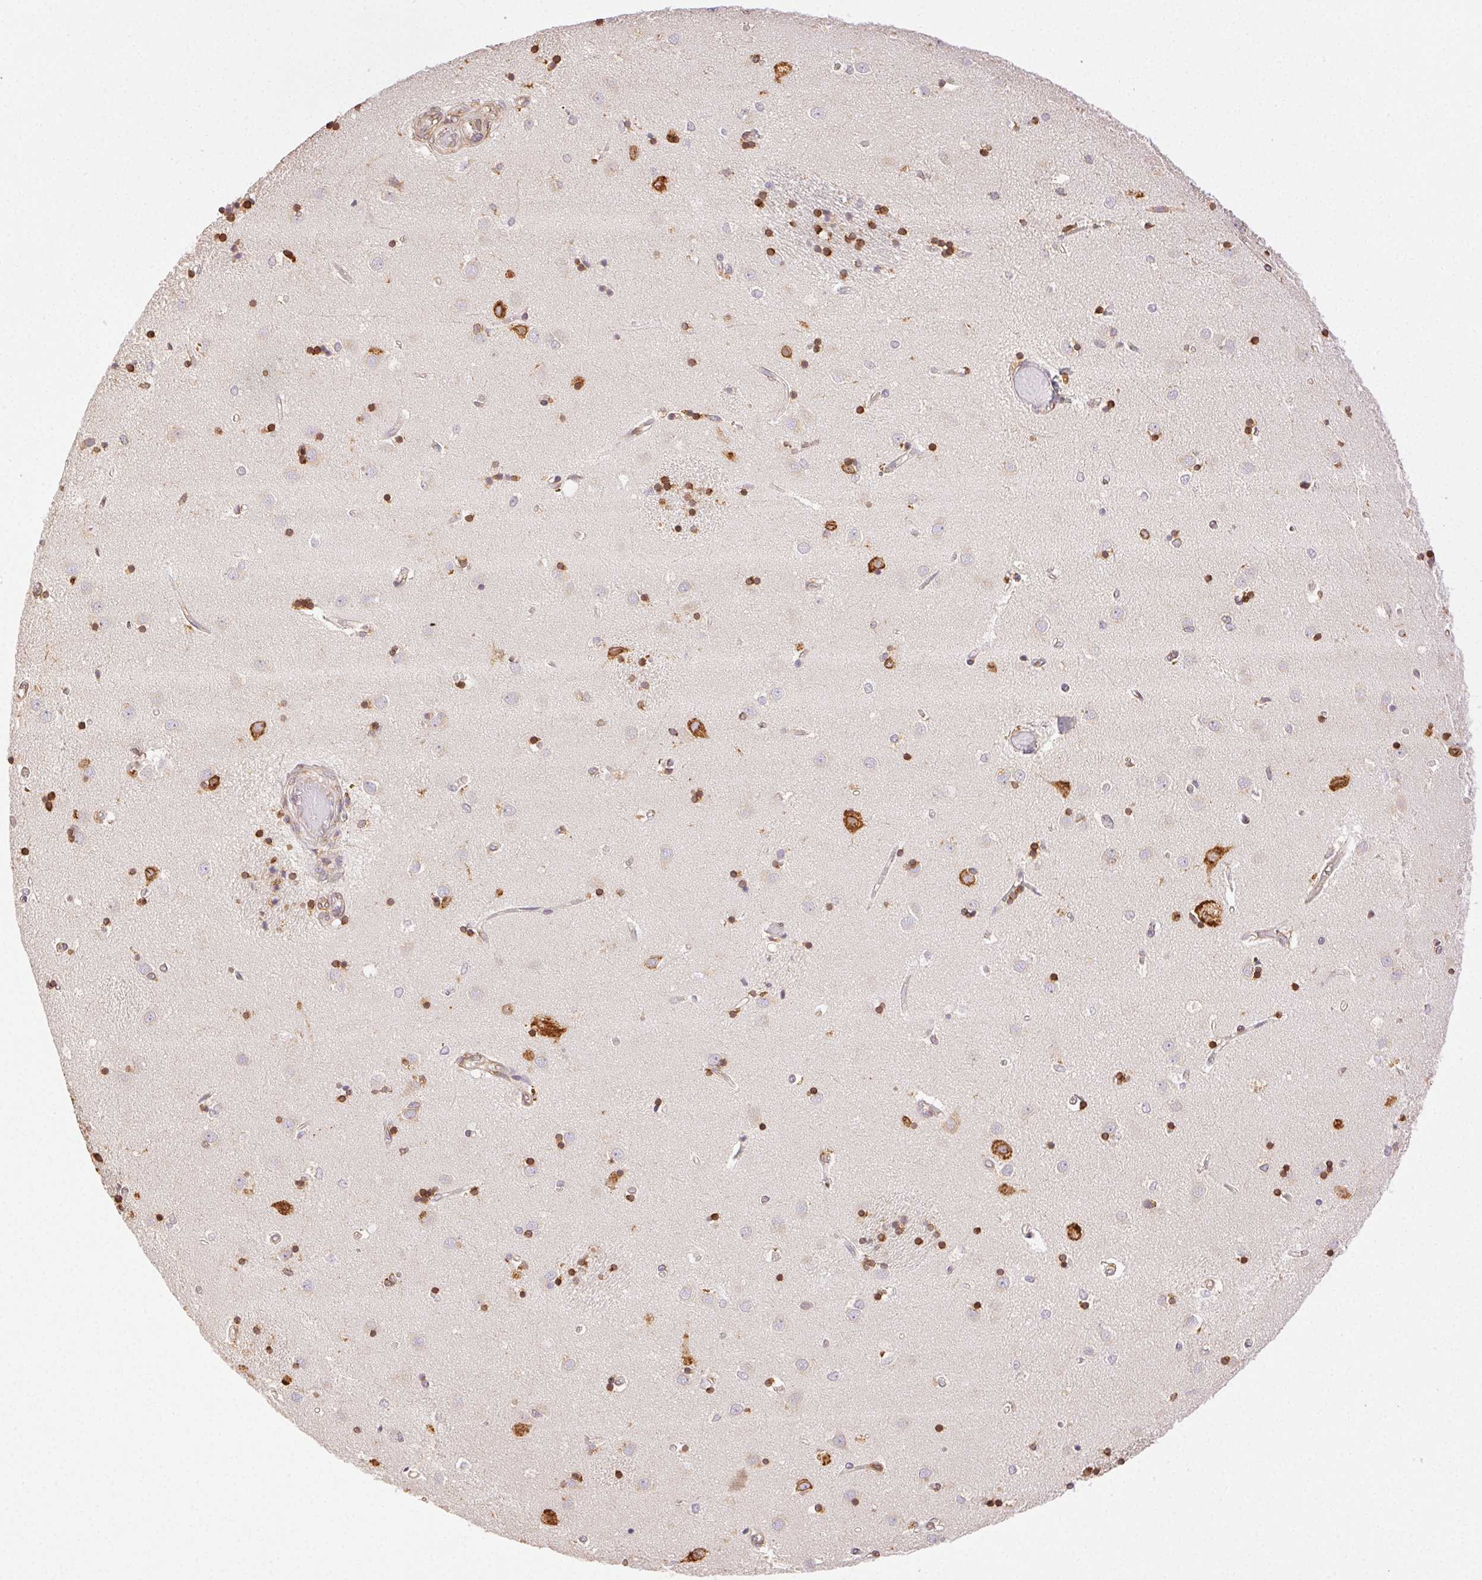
{"staining": {"intensity": "strong", "quantity": "25%-75%", "location": "cytoplasmic/membranous"}, "tissue": "caudate", "cell_type": "Glial cells", "image_type": "normal", "snomed": [{"axis": "morphology", "description": "Normal tissue, NOS"}, {"axis": "topography", "description": "Lateral ventricle wall"}], "caption": "A high-resolution micrograph shows IHC staining of benign caudate, which exhibits strong cytoplasmic/membranous positivity in about 25%-75% of glial cells.", "gene": "ENTREP1", "patient": {"sex": "male", "age": 54}}